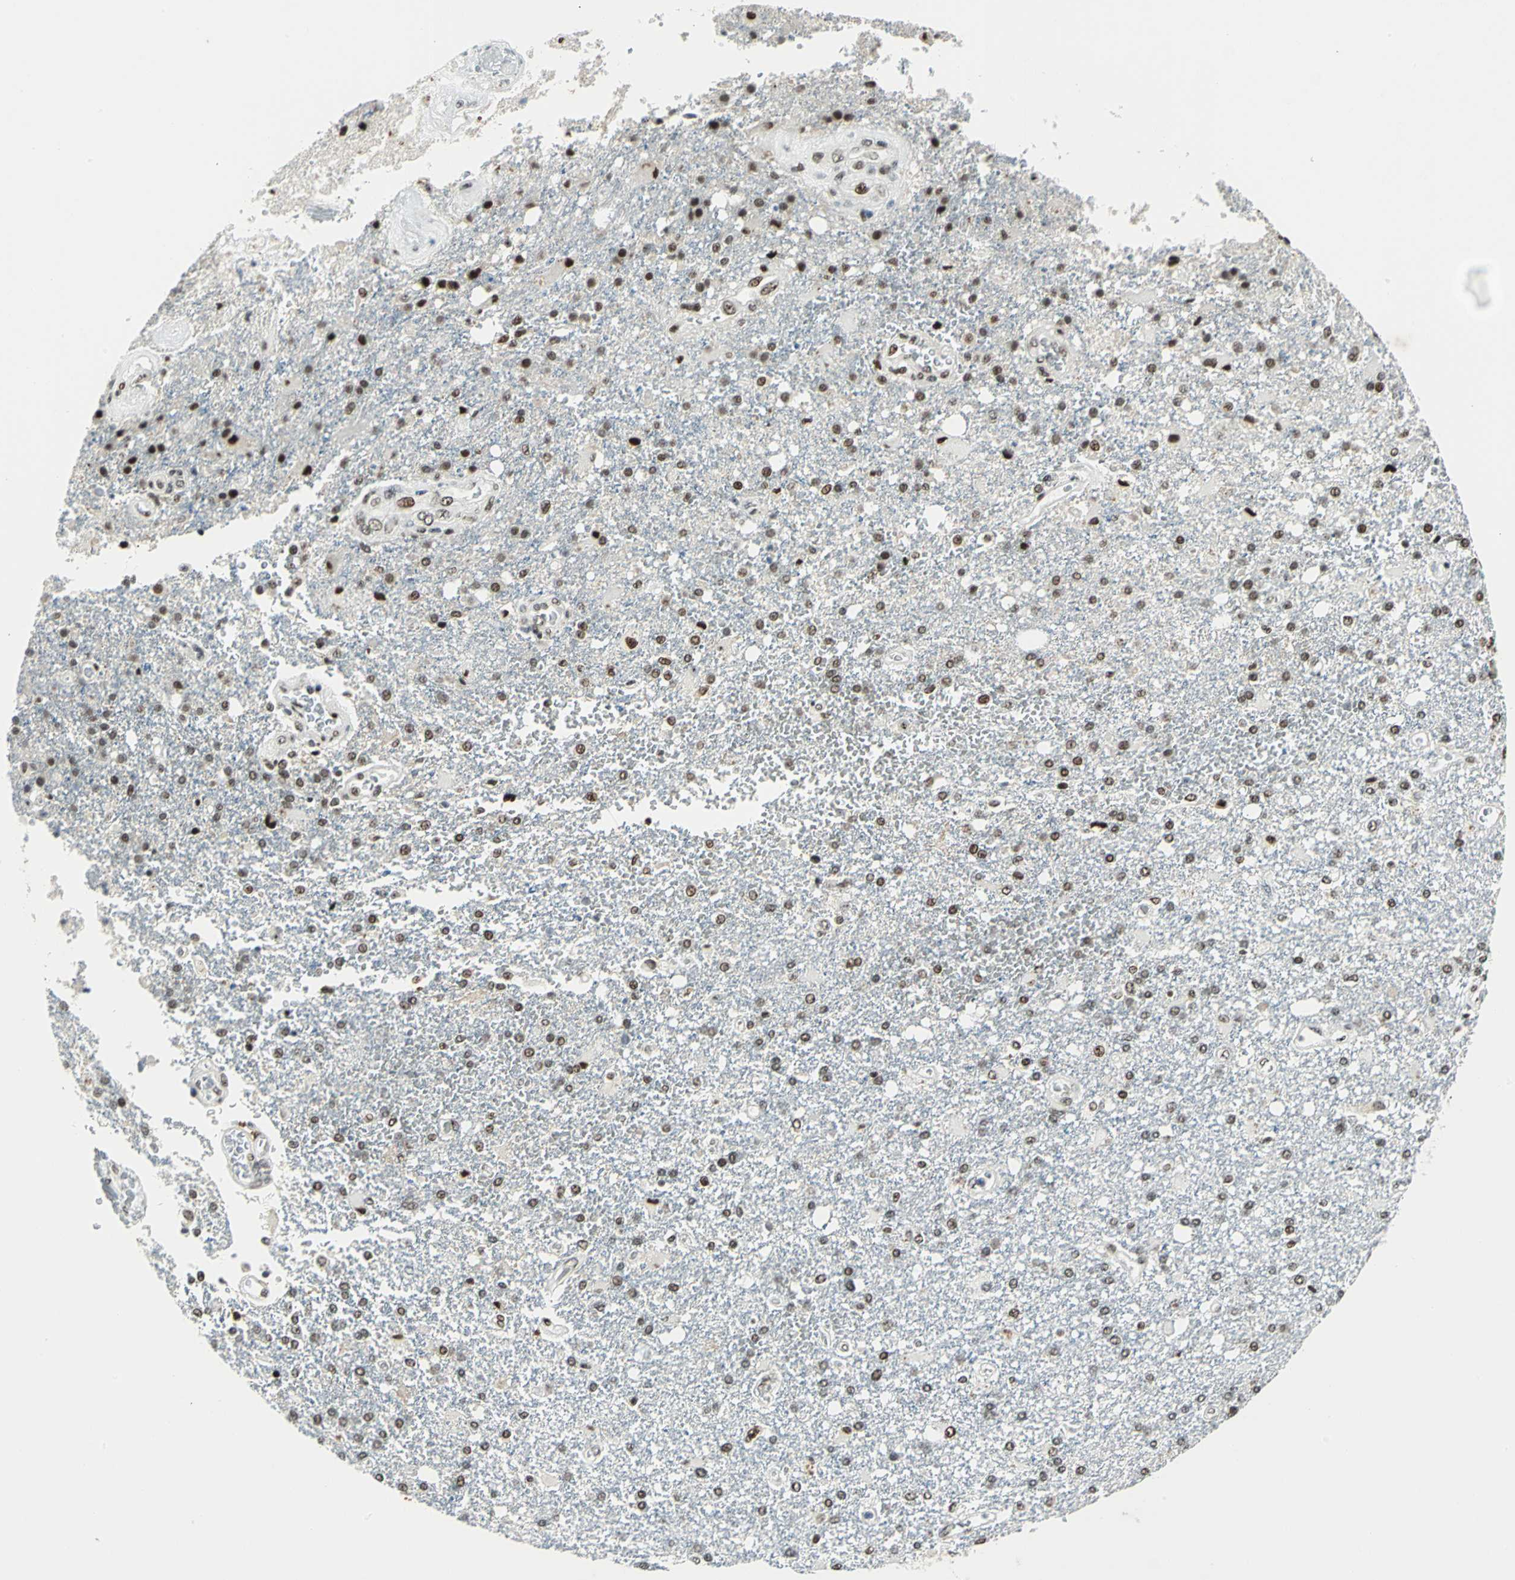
{"staining": {"intensity": "strong", "quantity": ">75%", "location": "nuclear"}, "tissue": "glioma", "cell_type": "Tumor cells", "image_type": "cancer", "snomed": [{"axis": "morphology", "description": "Glioma, malignant, High grade"}, {"axis": "topography", "description": "Cerebral cortex"}], "caption": "DAB immunohistochemical staining of human malignant high-grade glioma reveals strong nuclear protein expression in about >75% of tumor cells. (Stains: DAB in brown, nuclei in blue, Microscopy: brightfield microscopy at high magnification).", "gene": "KAT6B", "patient": {"sex": "male", "age": 79}}